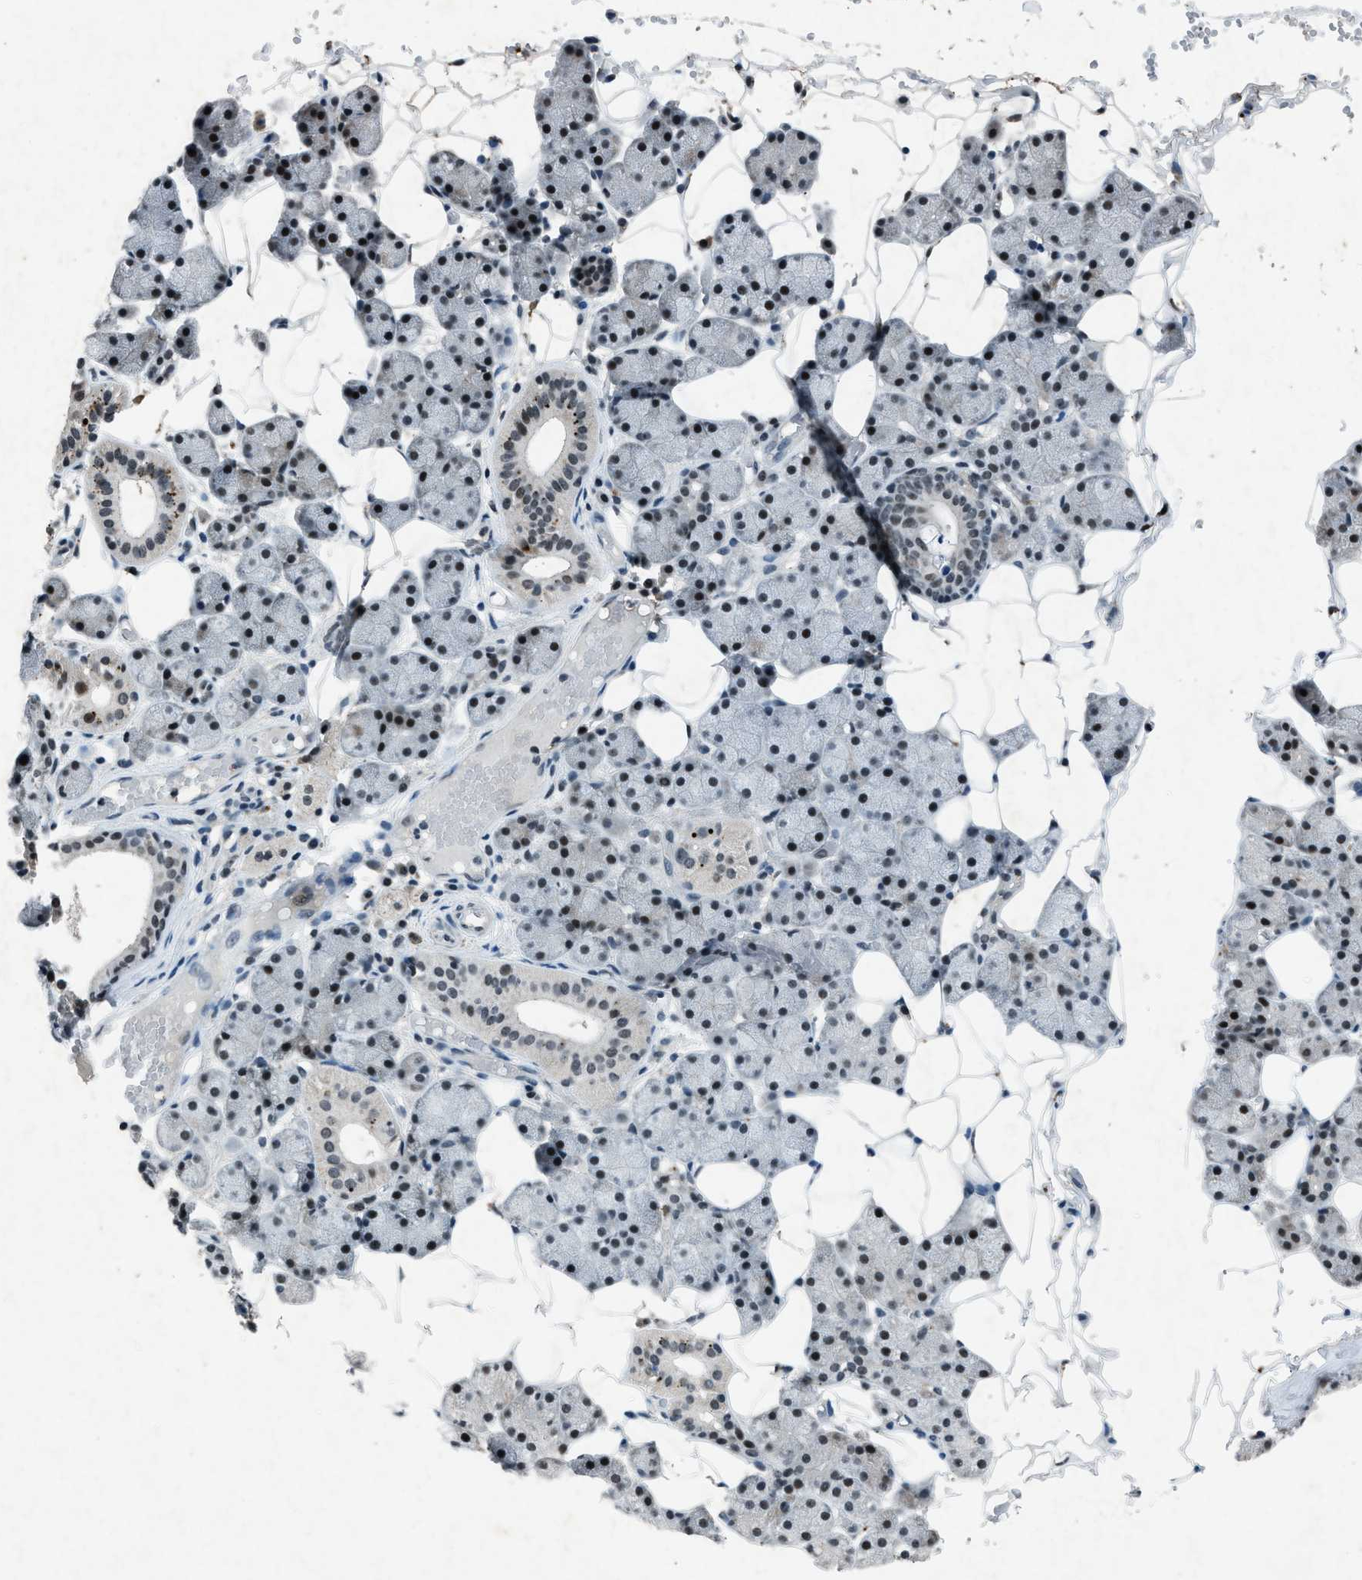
{"staining": {"intensity": "moderate", "quantity": "25%-75%", "location": "cytoplasmic/membranous,nuclear"}, "tissue": "salivary gland", "cell_type": "Glandular cells", "image_type": "normal", "snomed": [{"axis": "morphology", "description": "Normal tissue, NOS"}, {"axis": "topography", "description": "Salivary gland"}], "caption": "Salivary gland stained for a protein (brown) demonstrates moderate cytoplasmic/membranous,nuclear positive staining in approximately 25%-75% of glandular cells.", "gene": "ADCY1", "patient": {"sex": "female", "age": 33}}